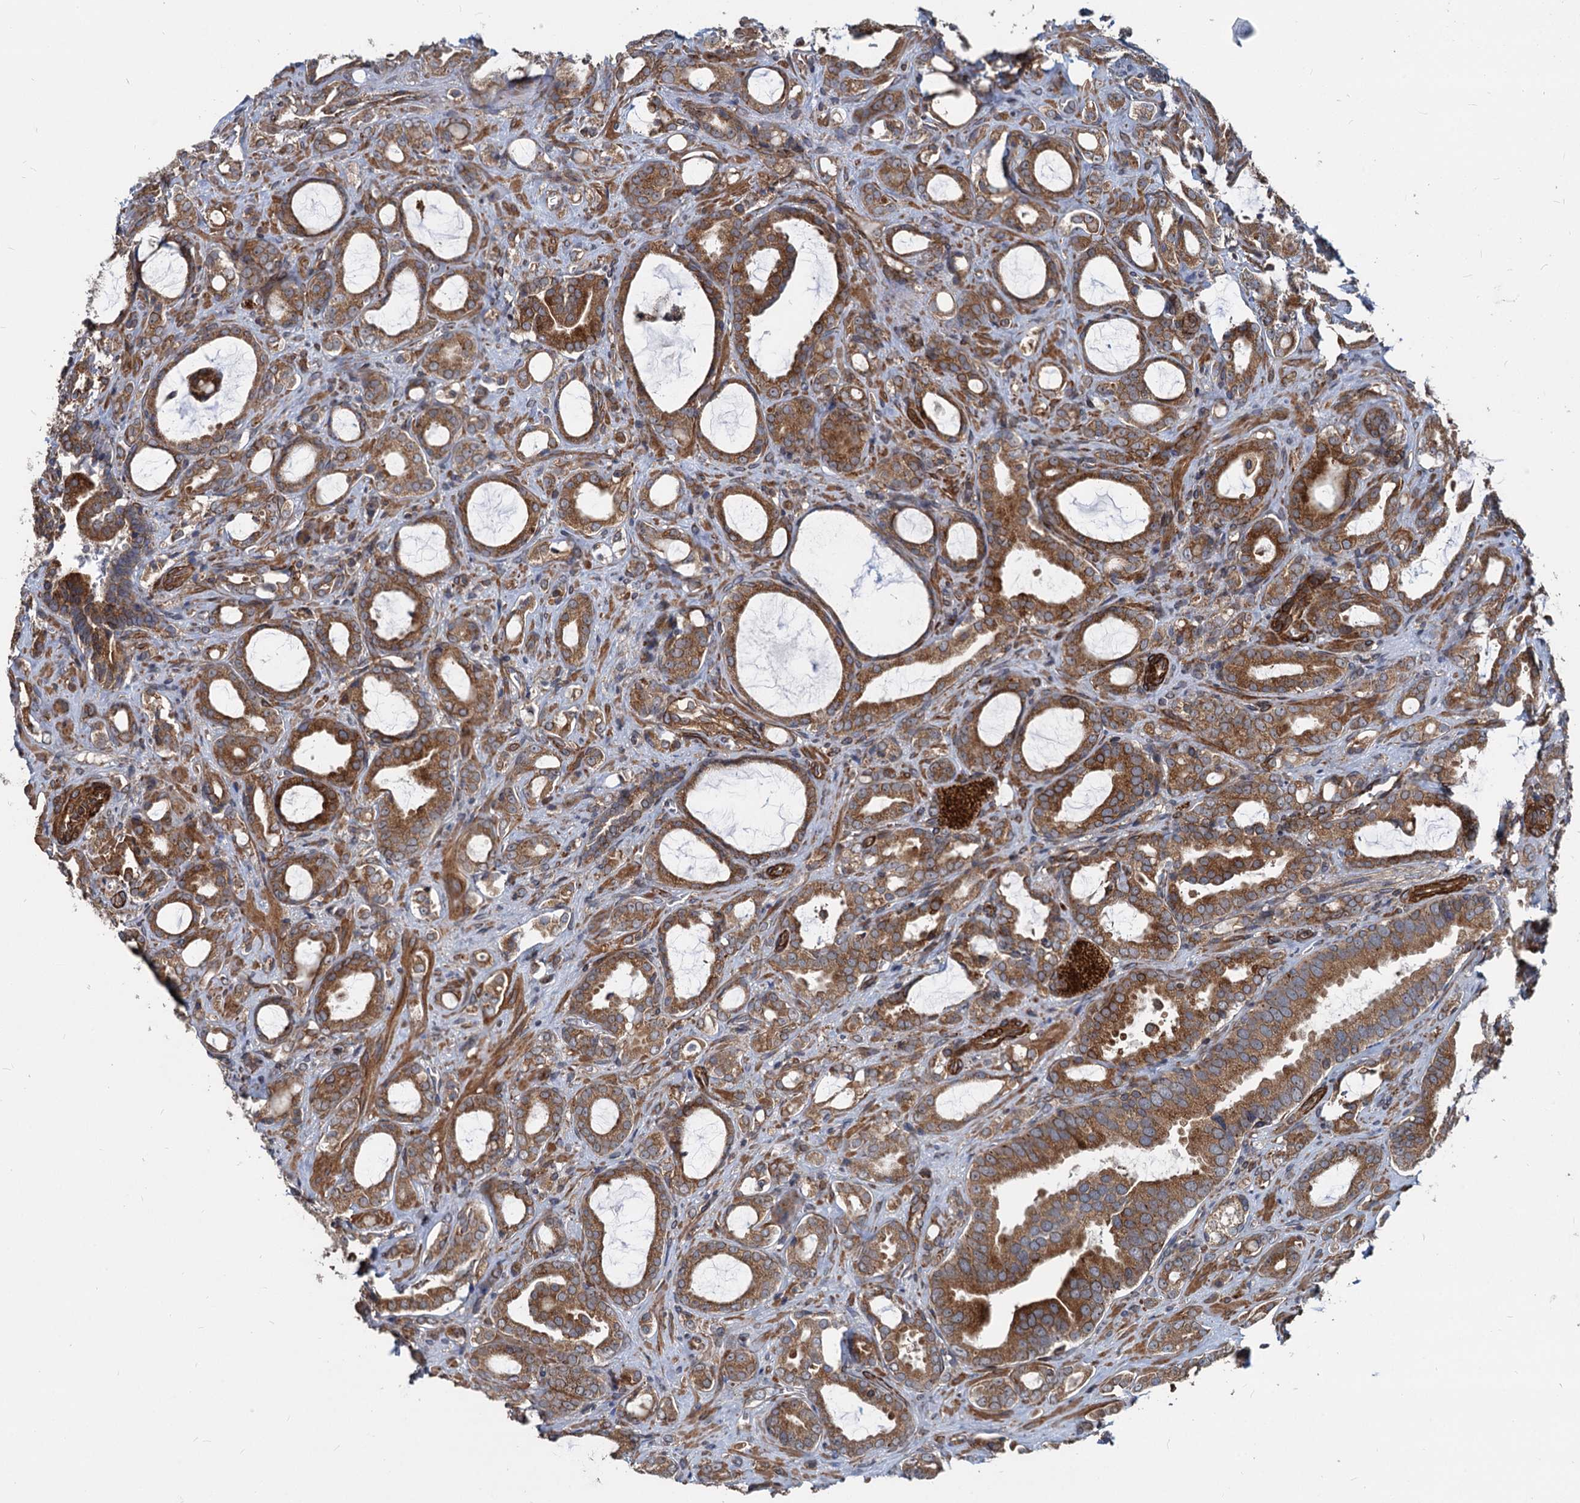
{"staining": {"intensity": "moderate", "quantity": ">75%", "location": "cytoplasmic/membranous"}, "tissue": "prostate cancer", "cell_type": "Tumor cells", "image_type": "cancer", "snomed": [{"axis": "morphology", "description": "Adenocarcinoma, High grade"}, {"axis": "topography", "description": "Prostate"}], "caption": "Tumor cells show moderate cytoplasmic/membranous staining in approximately >75% of cells in prostate high-grade adenocarcinoma.", "gene": "STIM1", "patient": {"sex": "male", "age": 72}}